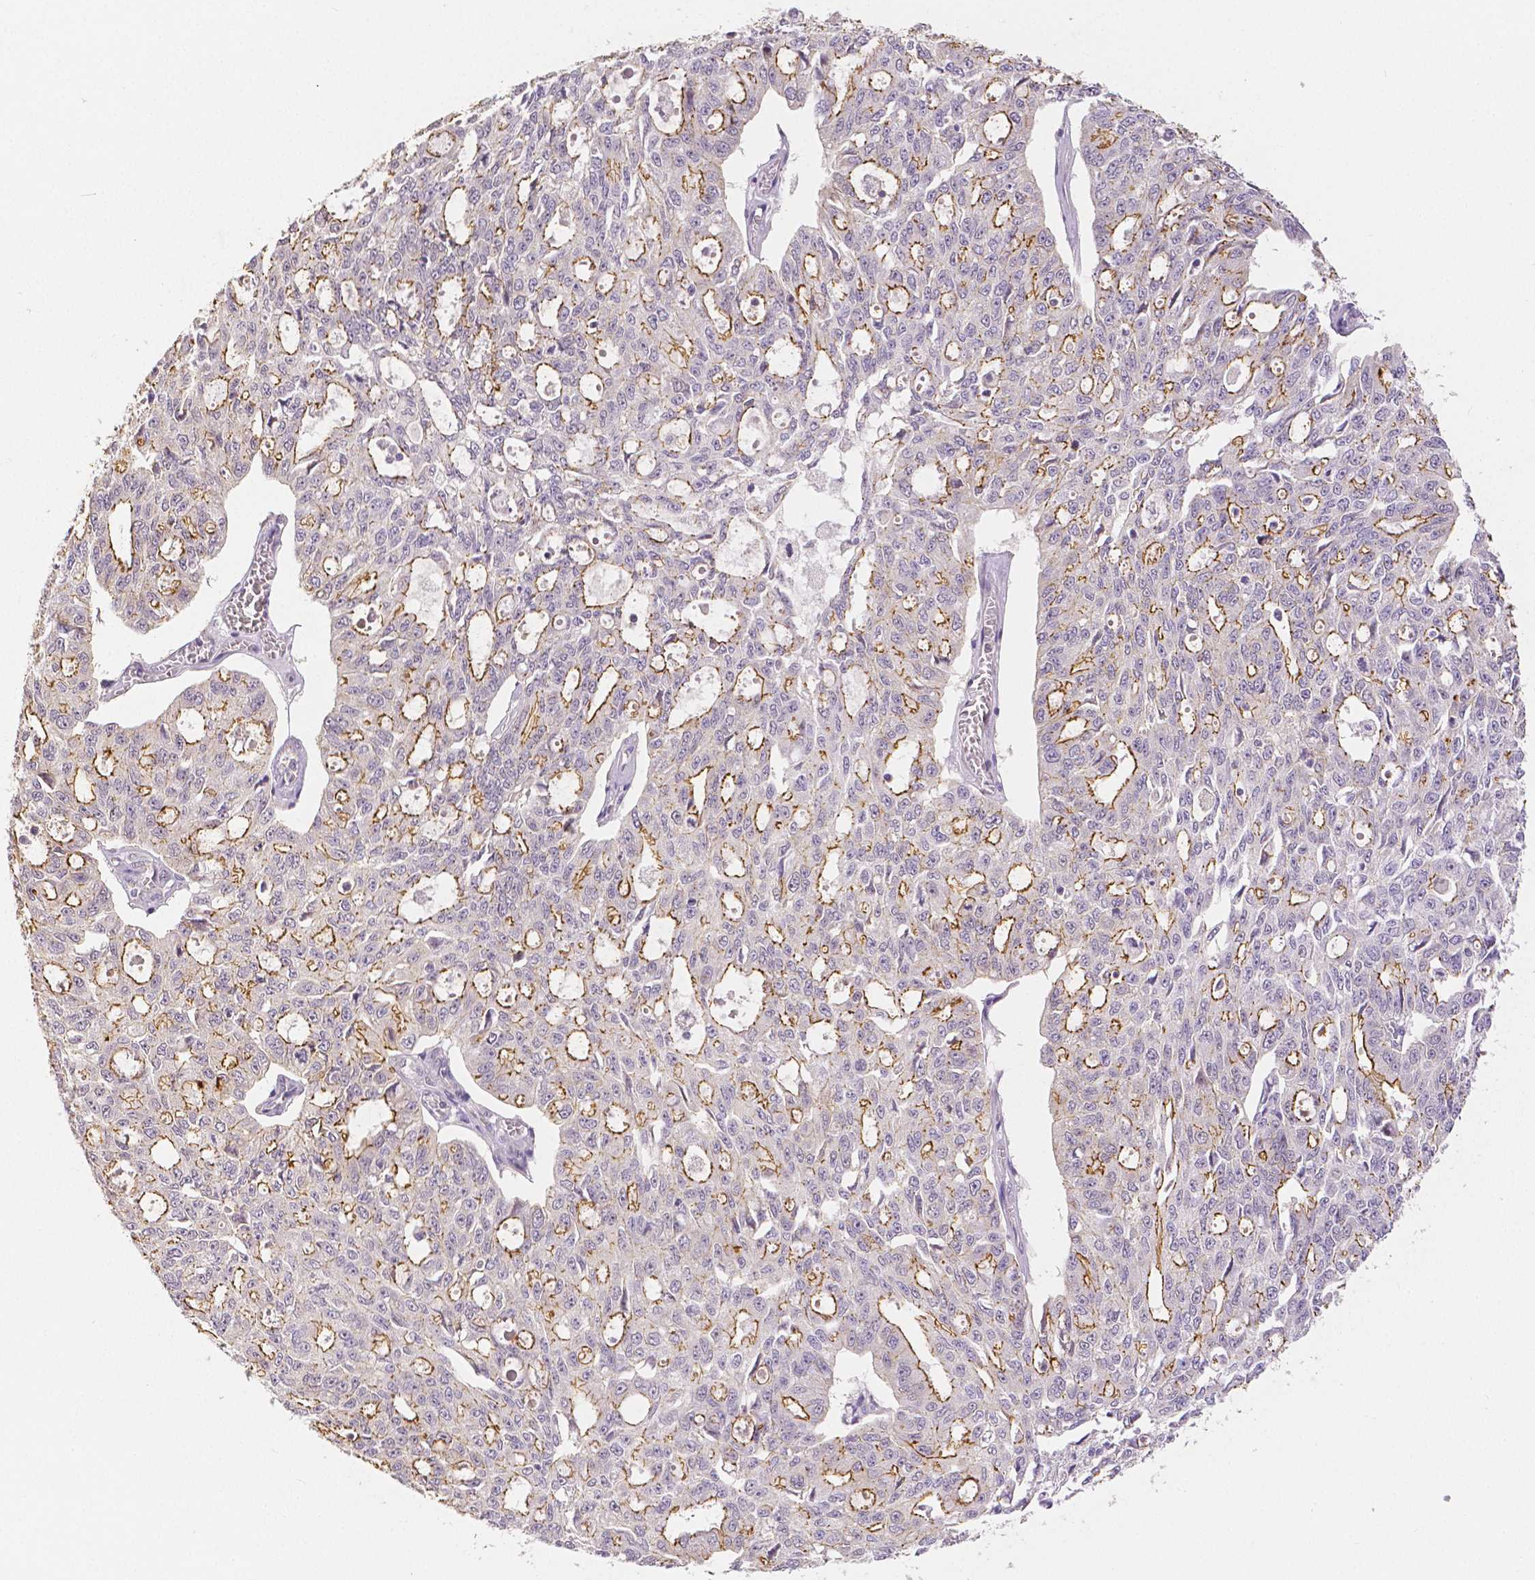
{"staining": {"intensity": "moderate", "quantity": "25%-75%", "location": "cytoplasmic/membranous"}, "tissue": "ovarian cancer", "cell_type": "Tumor cells", "image_type": "cancer", "snomed": [{"axis": "morphology", "description": "Carcinoma, endometroid"}, {"axis": "topography", "description": "Ovary"}], "caption": "High-magnification brightfield microscopy of ovarian cancer stained with DAB (brown) and counterstained with hematoxylin (blue). tumor cells exhibit moderate cytoplasmic/membranous expression is present in approximately25%-75% of cells. (Brightfield microscopy of DAB IHC at high magnification).", "gene": "OCLN", "patient": {"sex": "female", "age": 65}}